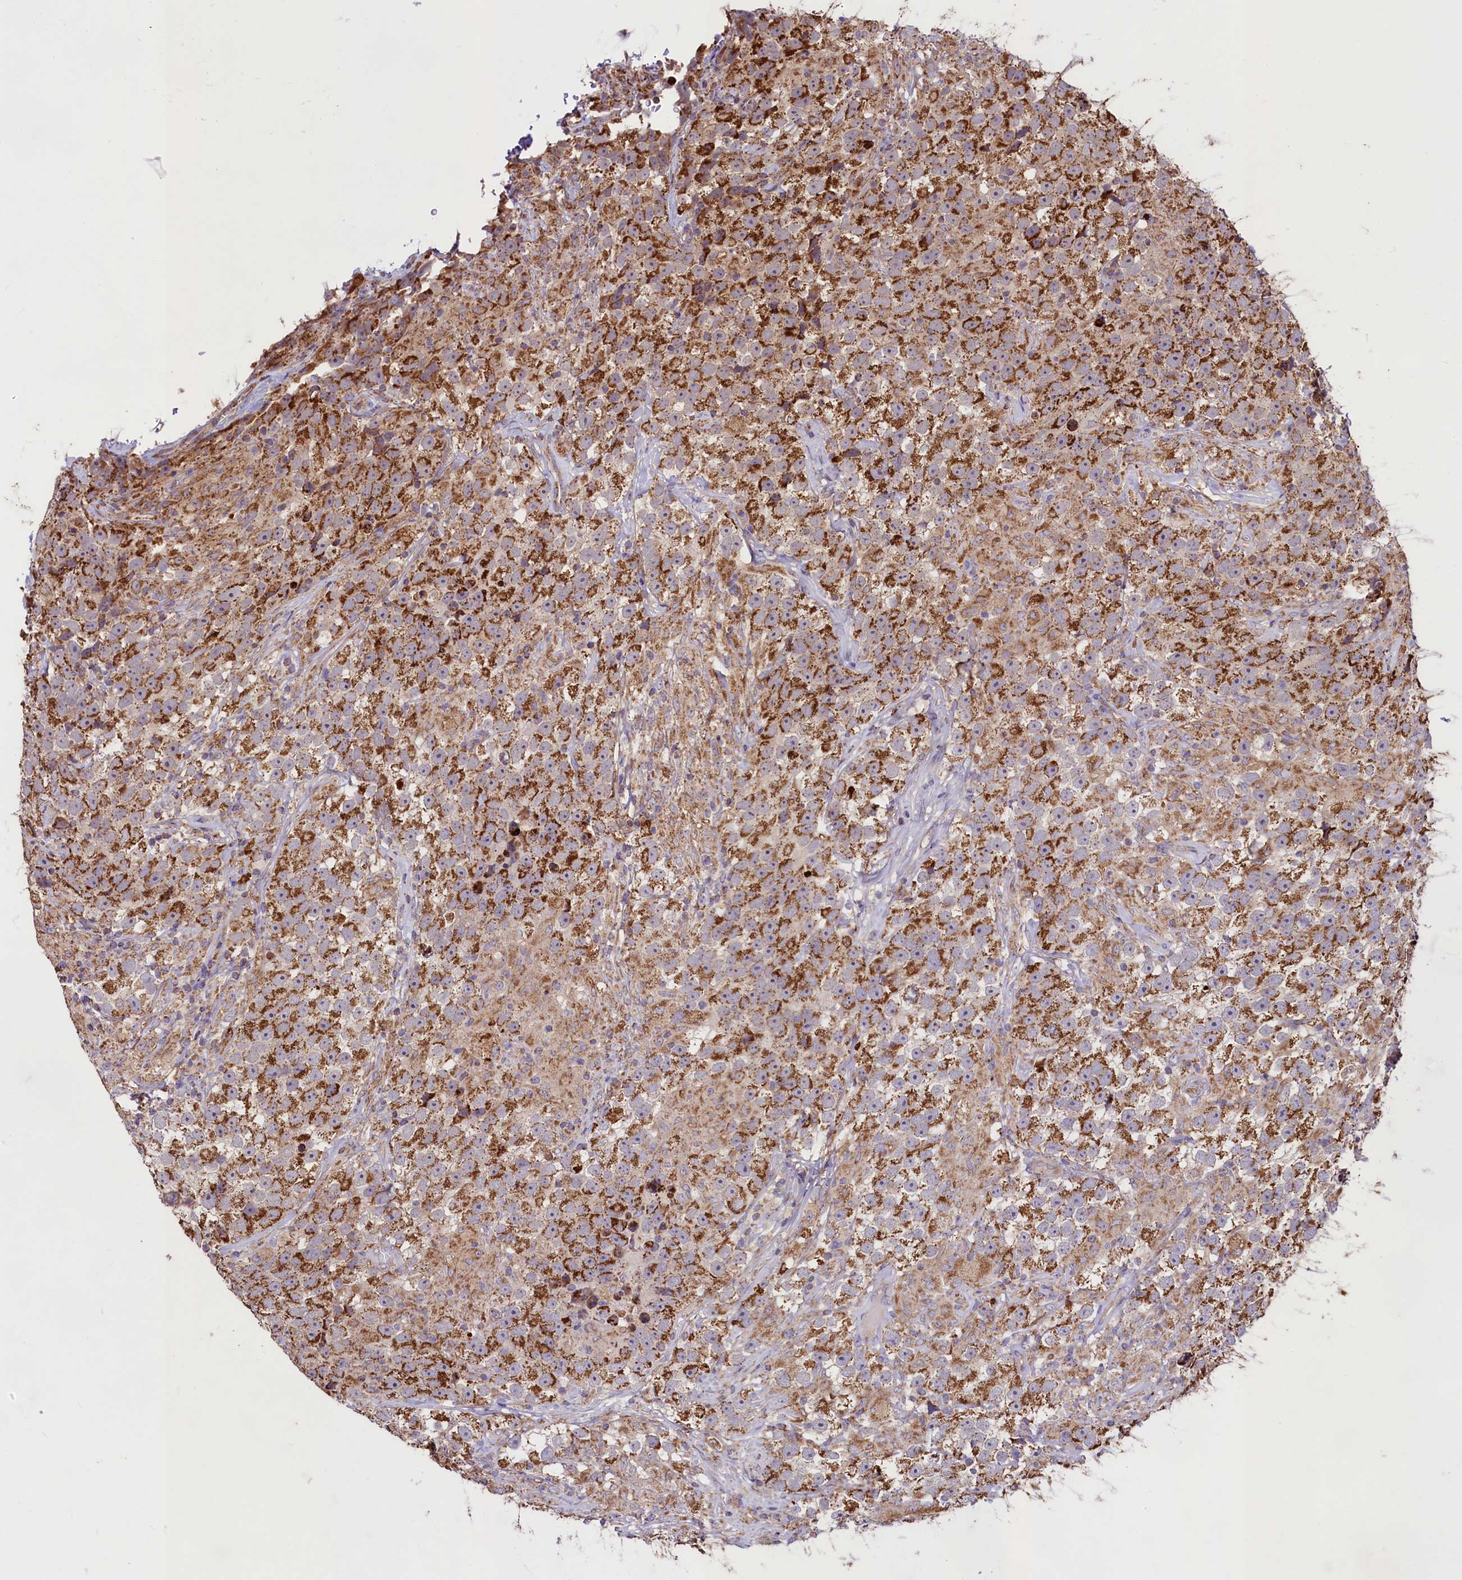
{"staining": {"intensity": "strong", "quantity": ">75%", "location": "cytoplasmic/membranous"}, "tissue": "testis cancer", "cell_type": "Tumor cells", "image_type": "cancer", "snomed": [{"axis": "morphology", "description": "Seminoma, NOS"}, {"axis": "topography", "description": "Testis"}], "caption": "Immunohistochemistry of testis seminoma reveals high levels of strong cytoplasmic/membranous positivity in approximately >75% of tumor cells.", "gene": "STARD5", "patient": {"sex": "male", "age": 46}}